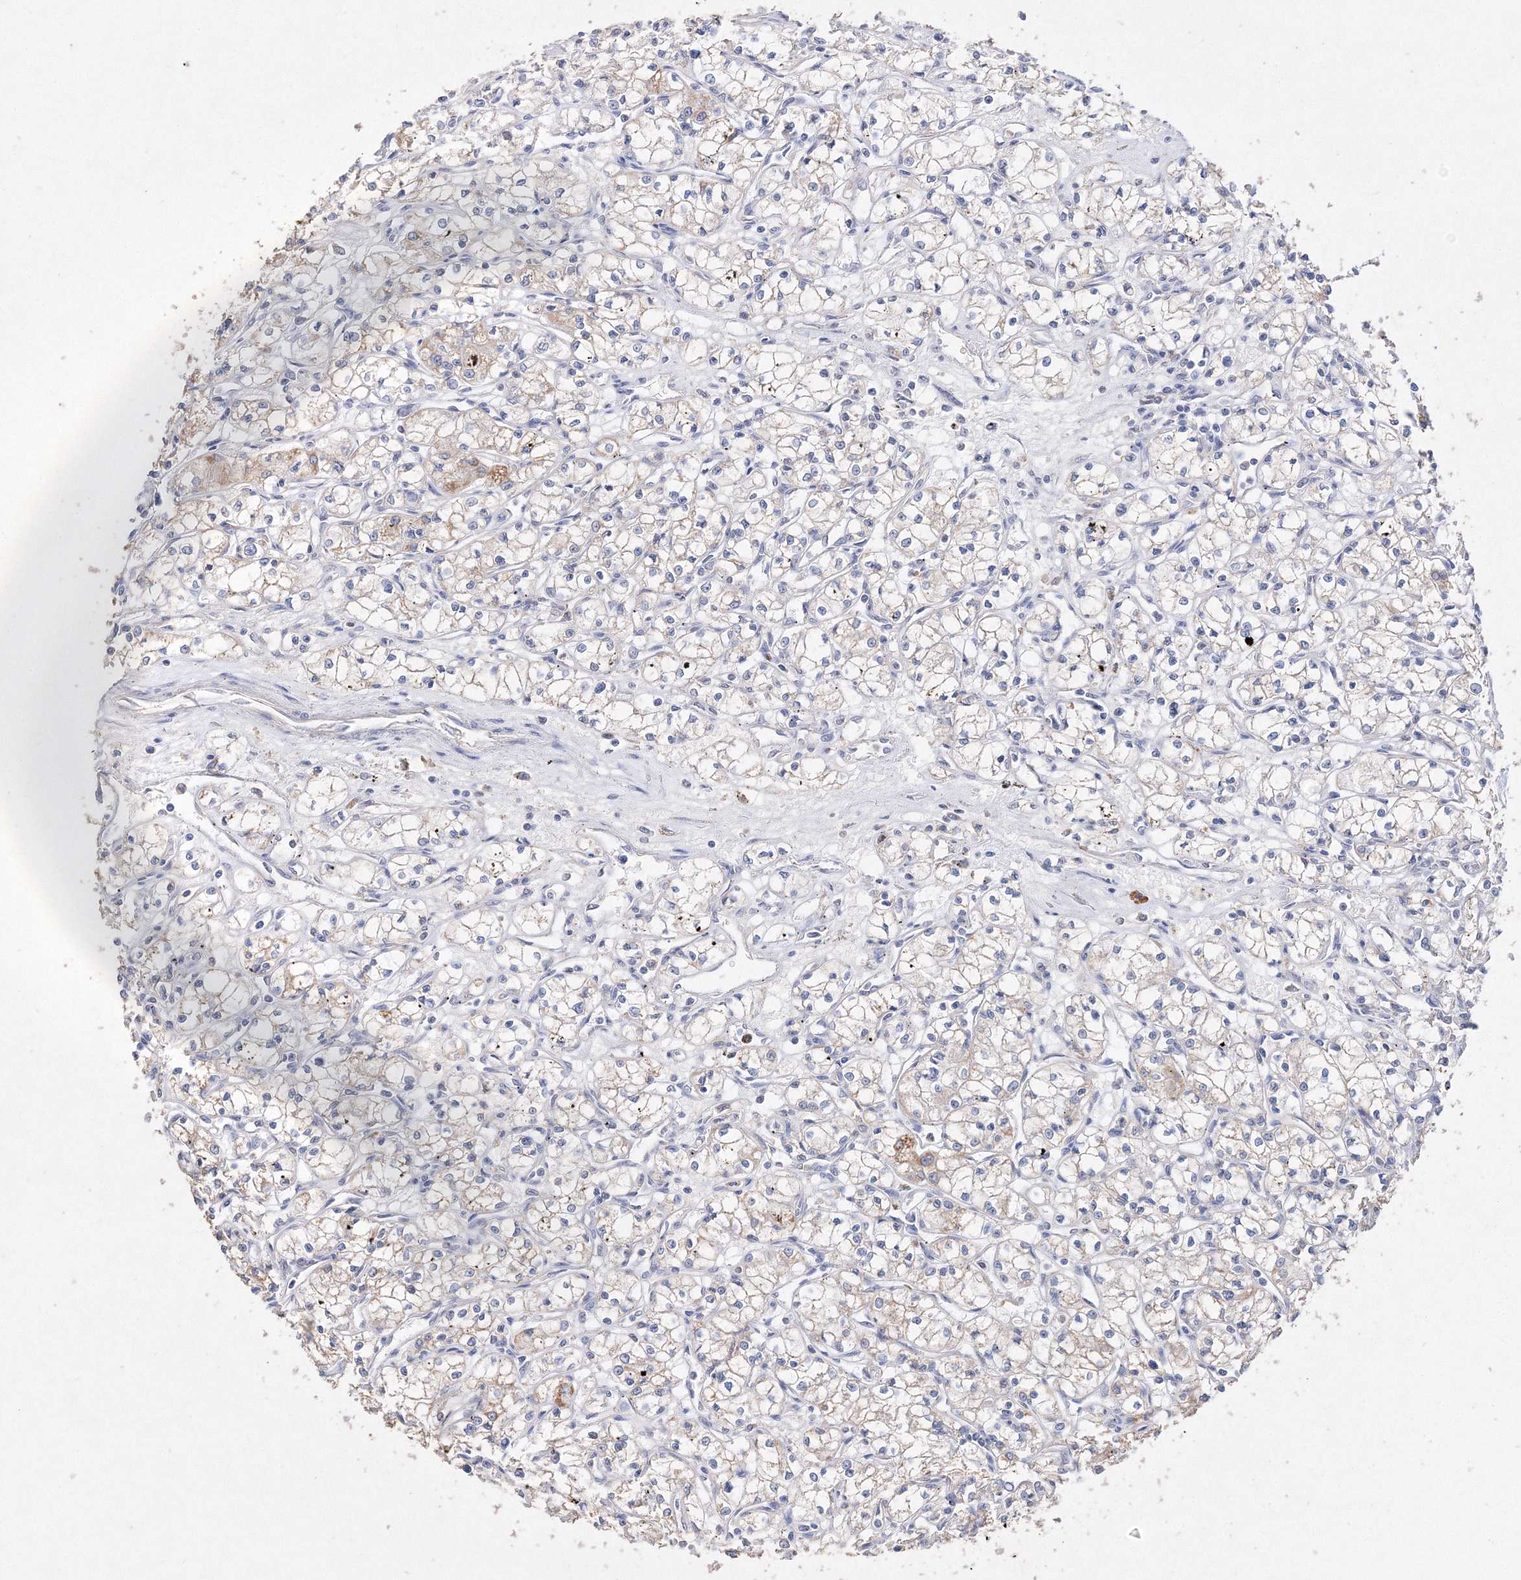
{"staining": {"intensity": "weak", "quantity": "<25%", "location": "cytoplasmic/membranous"}, "tissue": "renal cancer", "cell_type": "Tumor cells", "image_type": "cancer", "snomed": [{"axis": "morphology", "description": "Adenocarcinoma, NOS"}, {"axis": "topography", "description": "Kidney"}], "caption": "High magnification brightfield microscopy of renal cancer stained with DAB (brown) and counterstained with hematoxylin (blue): tumor cells show no significant expression.", "gene": "GLS", "patient": {"sex": "male", "age": 59}}